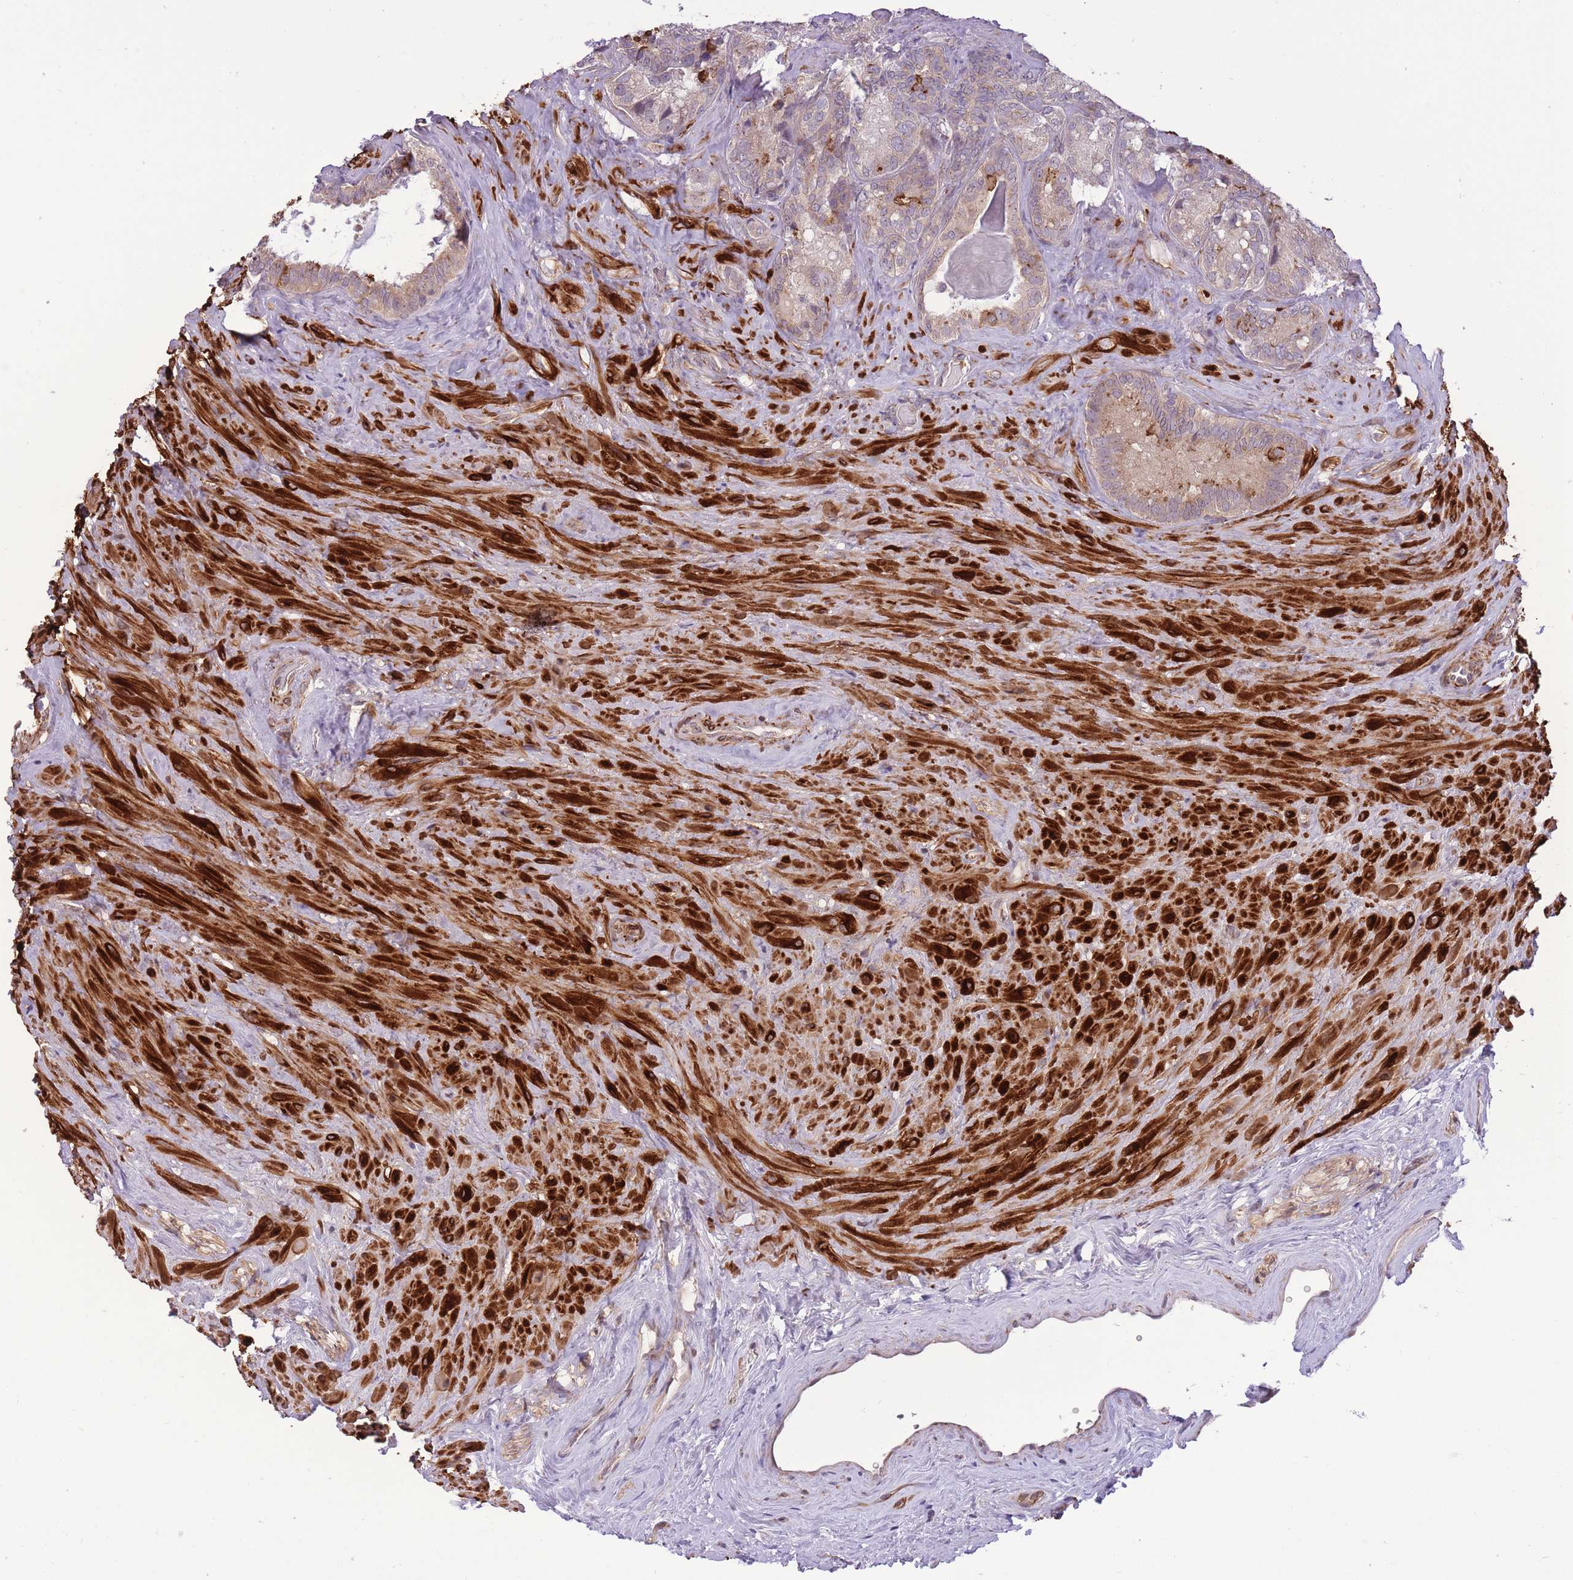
{"staining": {"intensity": "strong", "quantity": "25%-75%", "location": "cytoplasmic/membranous"}, "tissue": "seminal vesicle", "cell_type": "Glandular cells", "image_type": "normal", "snomed": [{"axis": "morphology", "description": "Normal tissue, NOS"}, {"axis": "topography", "description": "Seminal veicle"}], "caption": "Immunohistochemical staining of normal human seminal vesicle demonstrates 25%-75% levels of strong cytoplasmic/membranous protein expression in about 25%-75% of glandular cells.", "gene": "ZBED5", "patient": {"sex": "male", "age": 62}}